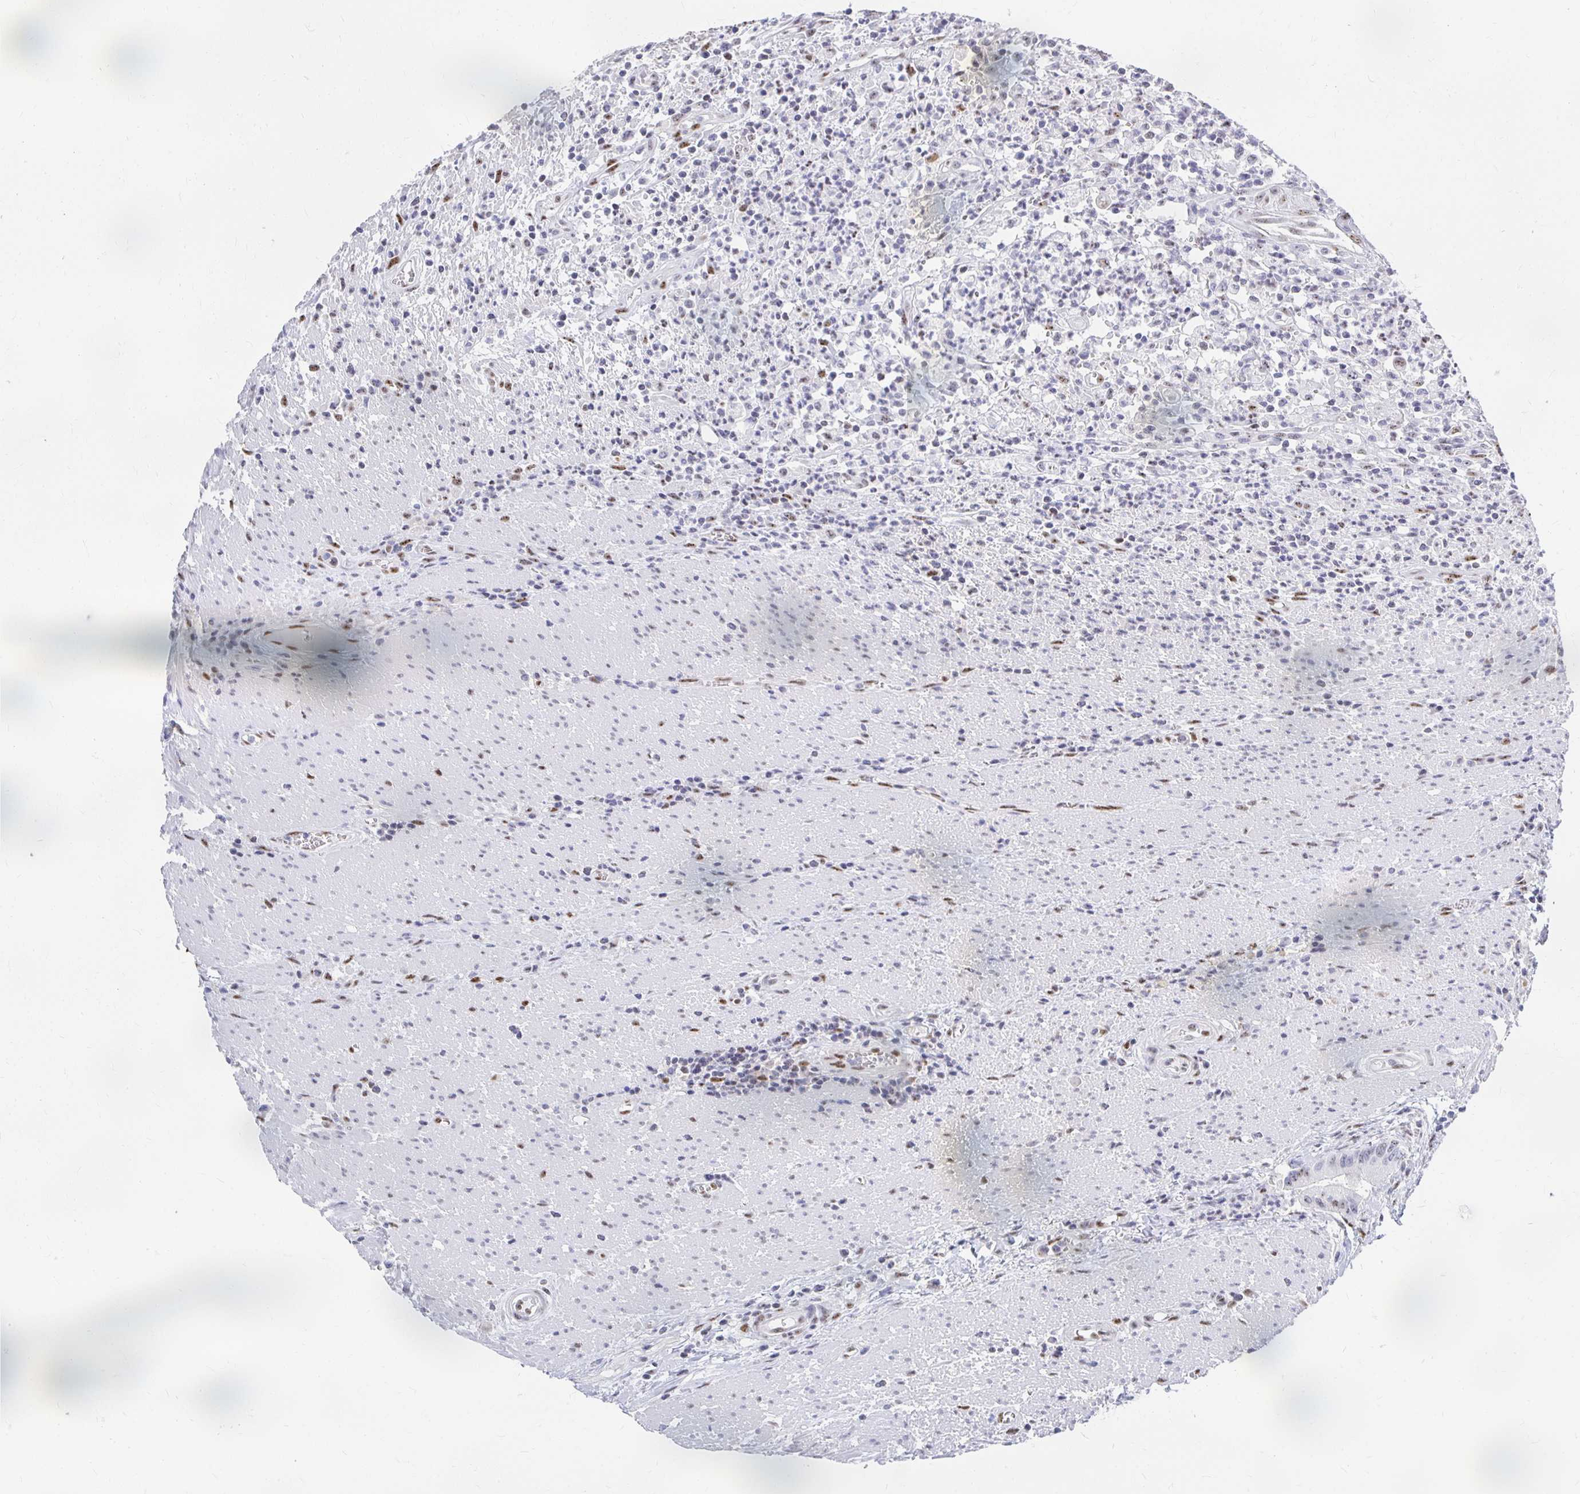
{"staining": {"intensity": "negative", "quantity": "none", "location": "none"}, "tissue": "colorectal cancer", "cell_type": "Tumor cells", "image_type": "cancer", "snomed": [{"axis": "morphology", "description": "Adenocarcinoma, NOS"}, {"axis": "topography", "description": "Rectum"}], "caption": "There is no significant positivity in tumor cells of colorectal cancer.", "gene": "CLIC3", "patient": {"sex": "female", "age": 81}}